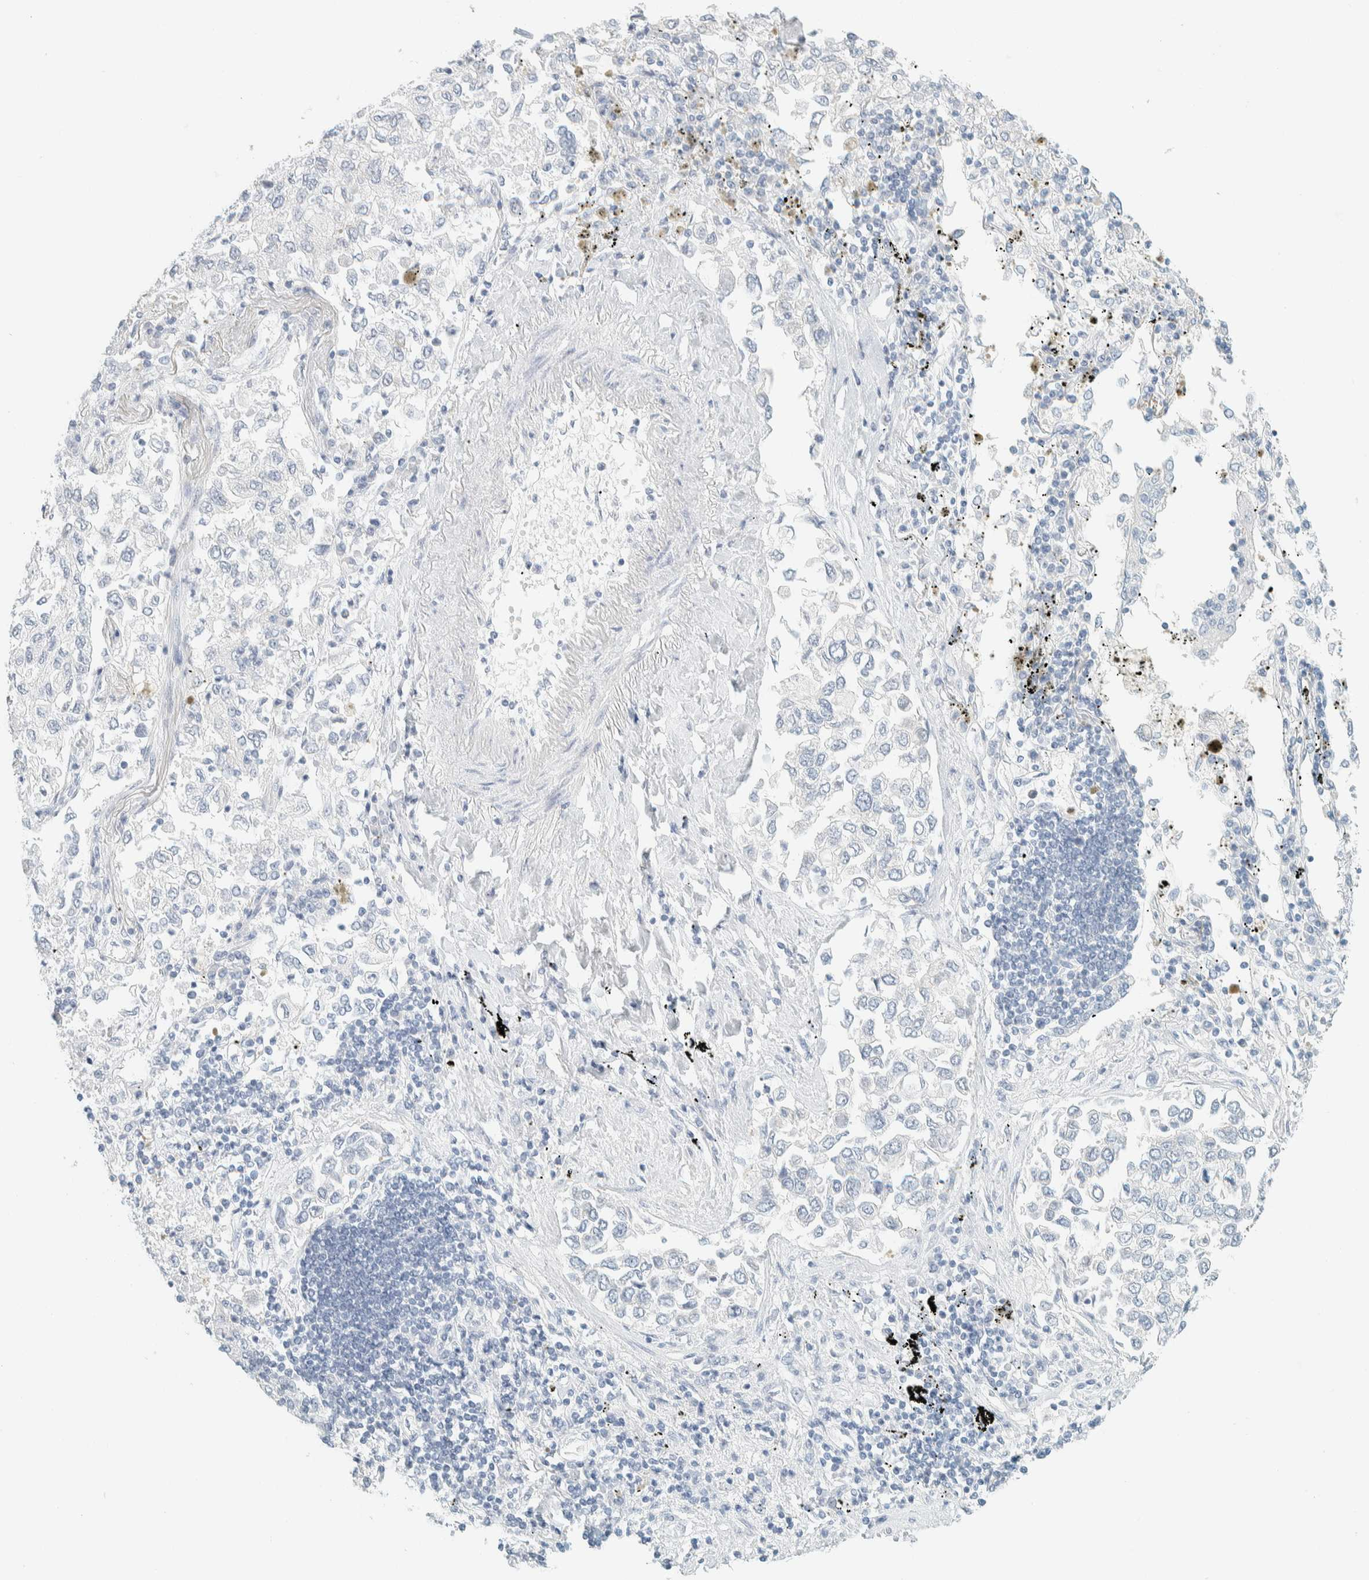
{"staining": {"intensity": "negative", "quantity": "none", "location": "none"}, "tissue": "lung cancer", "cell_type": "Tumor cells", "image_type": "cancer", "snomed": [{"axis": "morphology", "description": "Inflammation, NOS"}, {"axis": "morphology", "description": "Adenocarcinoma, NOS"}, {"axis": "topography", "description": "Lung"}], "caption": "This is an immunohistochemistry (IHC) photomicrograph of human adenocarcinoma (lung). There is no staining in tumor cells.", "gene": "PTGES3L-AARSD1", "patient": {"sex": "male", "age": 63}}